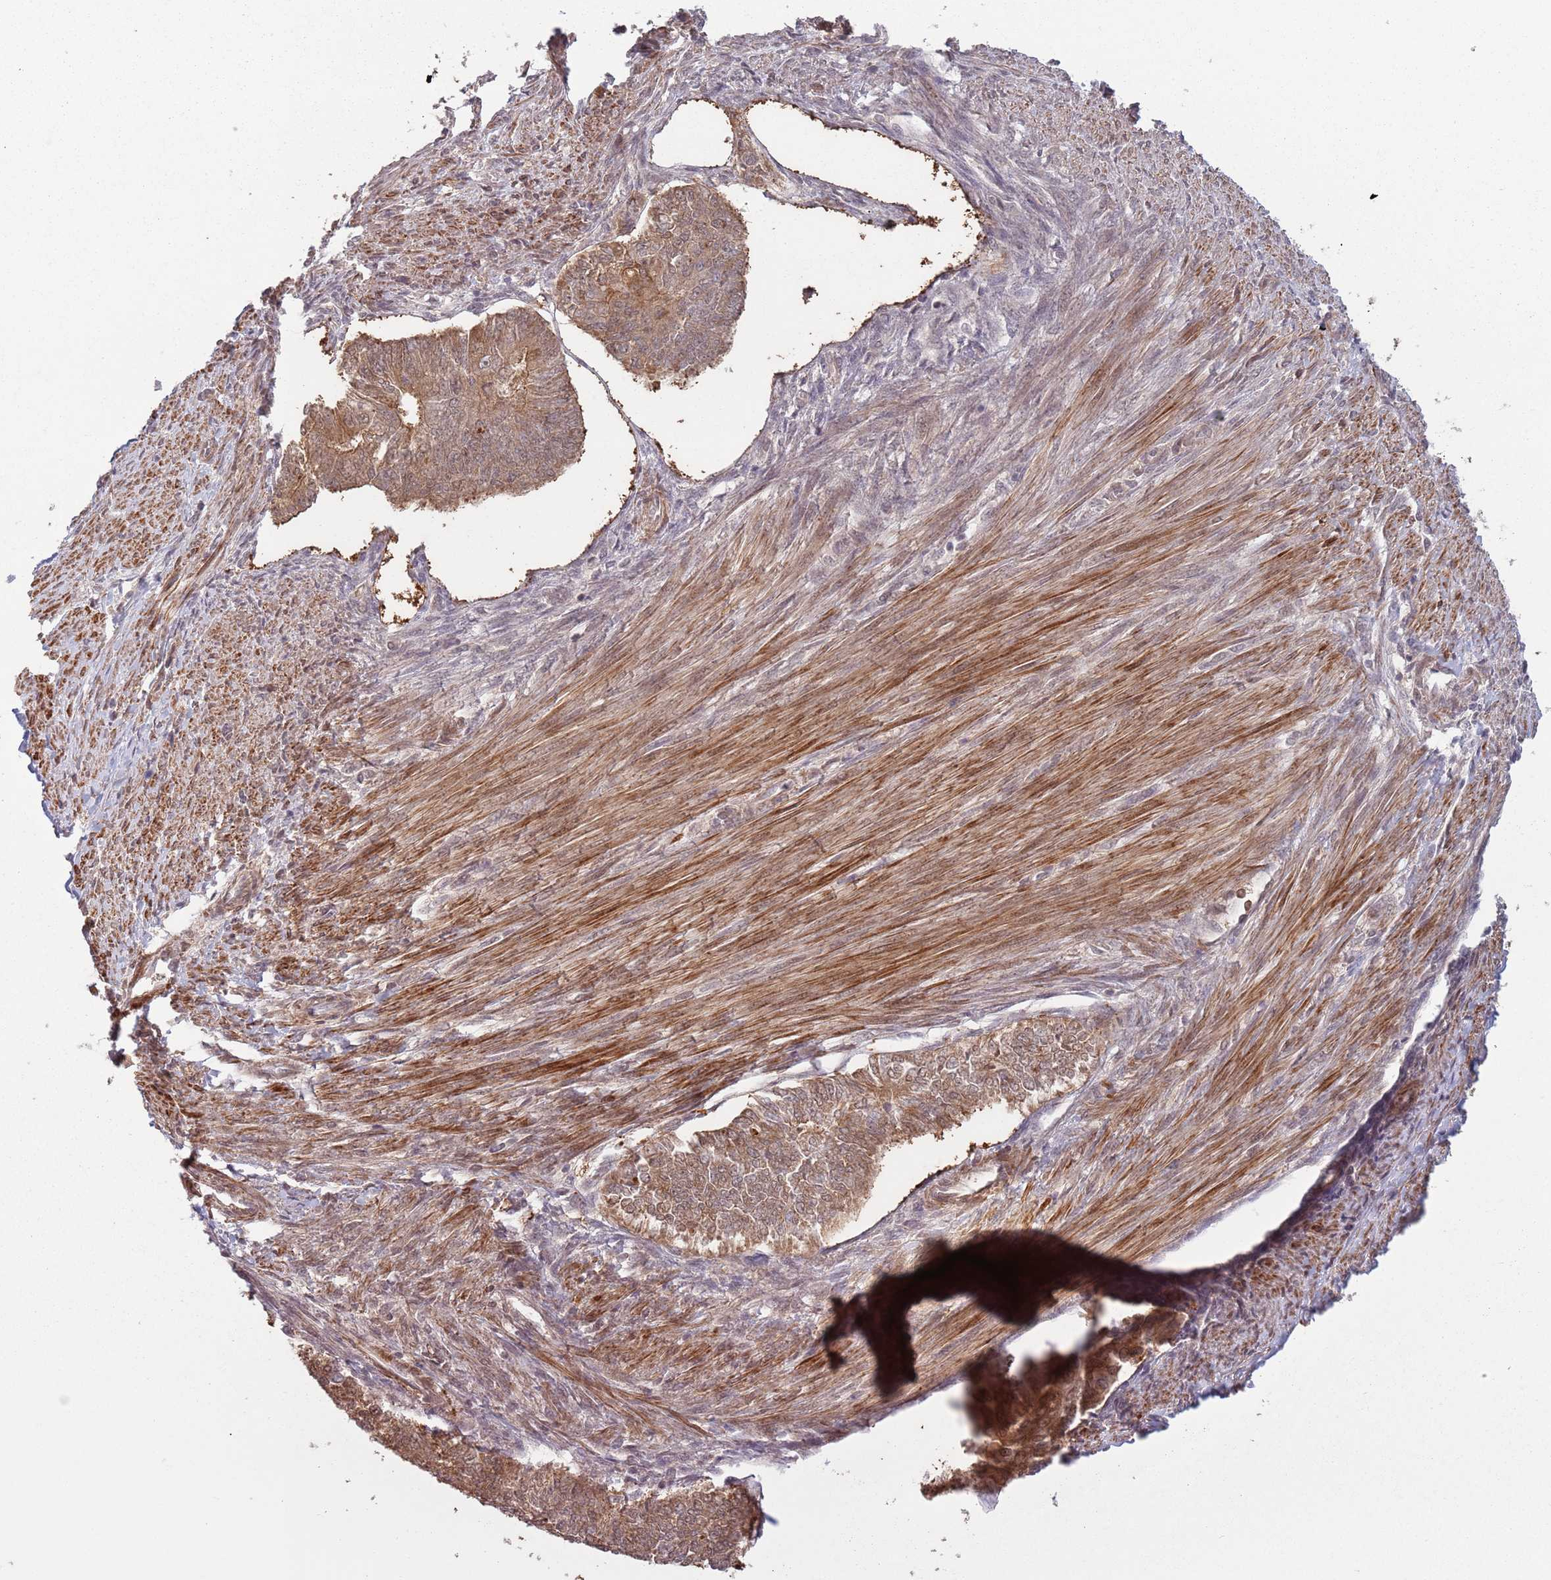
{"staining": {"intensity": "moderate", "quantity": ">75%", "location": "cytoplasmic/membranous,nuclear"}, "tissue": "endometrial cancer", "cell_type": "Tumor cells", "image_type": "cancer", "snomed": [{"axis": "morphology", "description": "Adenocarcinoma, NOS"}, {"axis": "topography", "description": "Endometrium"}], "caption": "Endometrial adenocarcinoma tissue displays moderate cytoplasmic/membranous and nuclear positivity in approximately >75% of tumor cells, visualized by immunohistochemistry. The staining was performed using DAB, with brown indicating positive protein expression. Nuclei are stained blue with hematoxylin.", "gene": "CCDC154", "patient": {"sex": "female", "age": 32}}